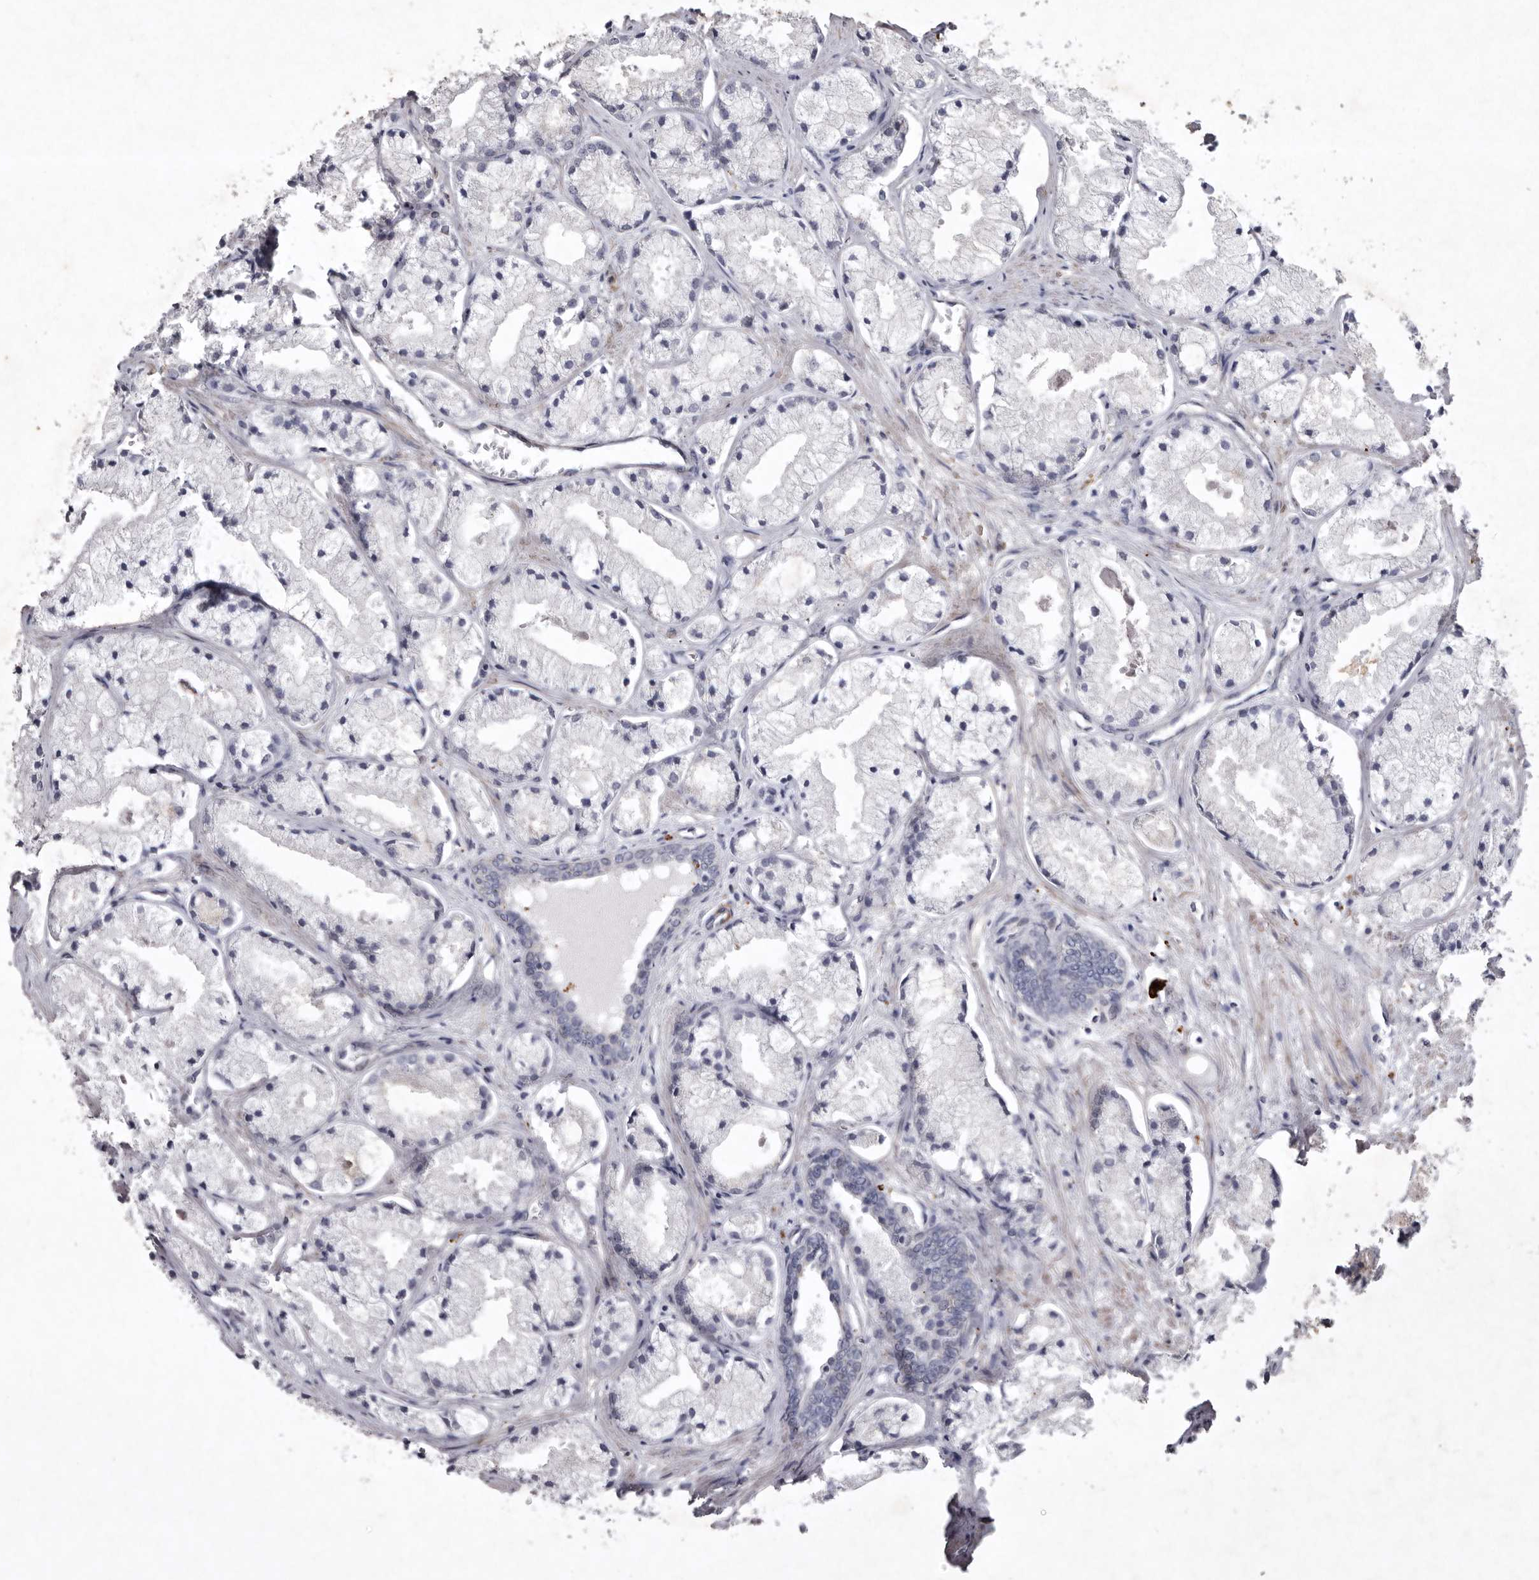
{"staining": {"intensity": "negative", "quantity": "none", "location": "none"}, "tissue": "prostate cancer", "cell_type": "Tumor cells", "image_type": "cancer", "snomed": [{"axis": "morphology", "description": "Adenocarcinoma, High grade"}, {"axis": "topography", "description": "Prostate"}], "caption": "Tumor cells show no significant protein positivity in adenocarcinoma (high-grade) (prostate).", "gene": "NKAIN4", "patient": {"sex": "male", "age": 50}}